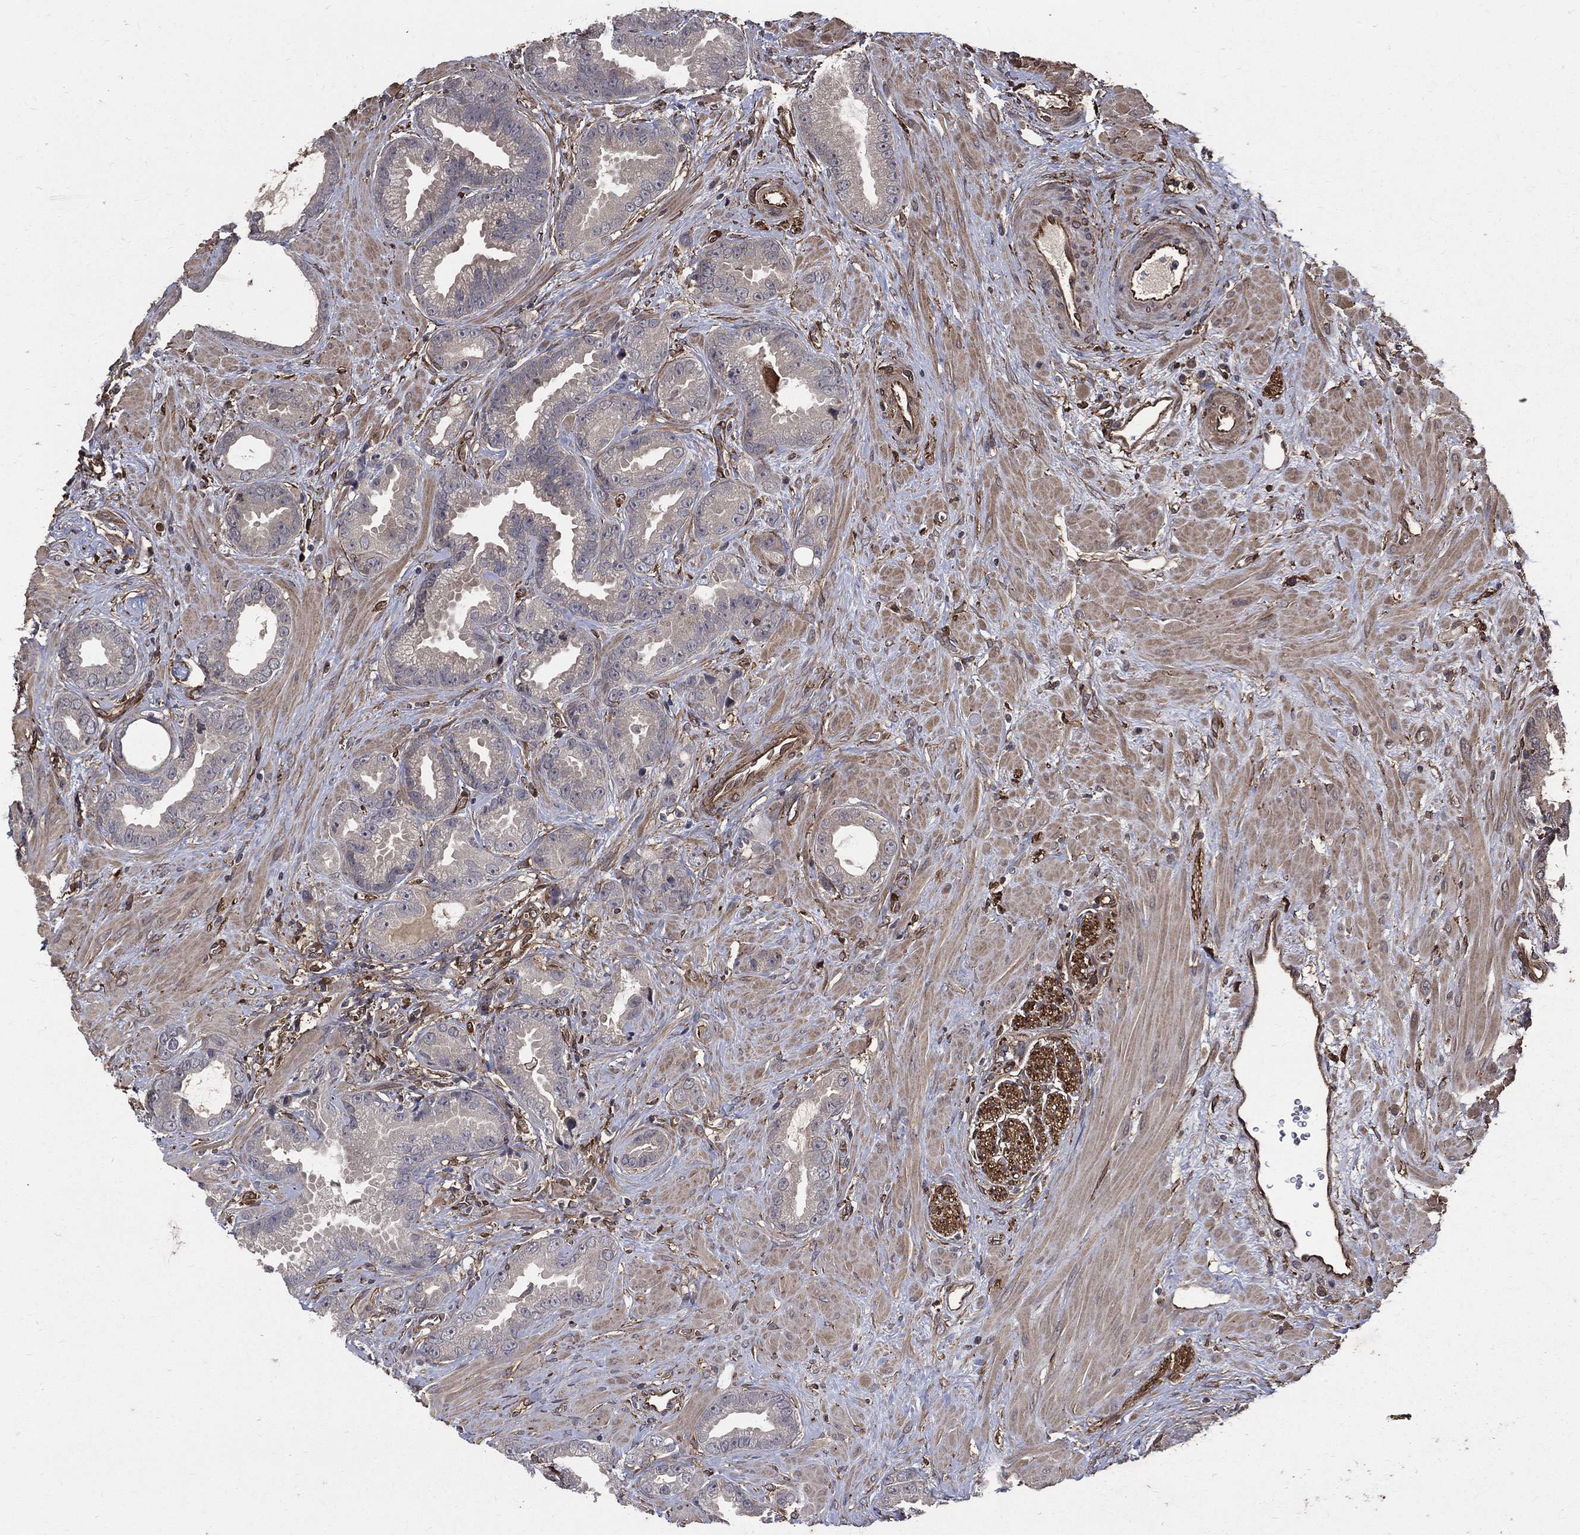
{"staining": {"intensity": "negative", "quantity": "none", "location": "none"}, "tissue": "prostate cancer", "cell_type": "Tumor cells", "image_type": "cancer", "snomed": [{"axis": "morphology", "description": "Adenocarcinoma, Low grade"}, {"axis": "topography", "description": "Prostate"}], "caption": "The IHC micrograph has no significant staining in tumor cells of prostate adenocarcinoma (low-grade) tissue. The staining was performed using DAB to visualize the protein expression in brown, while the nuclei were stained in blue with hematoxylin (Magnification: 20x).", "gene": "DPYSL2", "patient": {"sex": "male", "age": 68}}